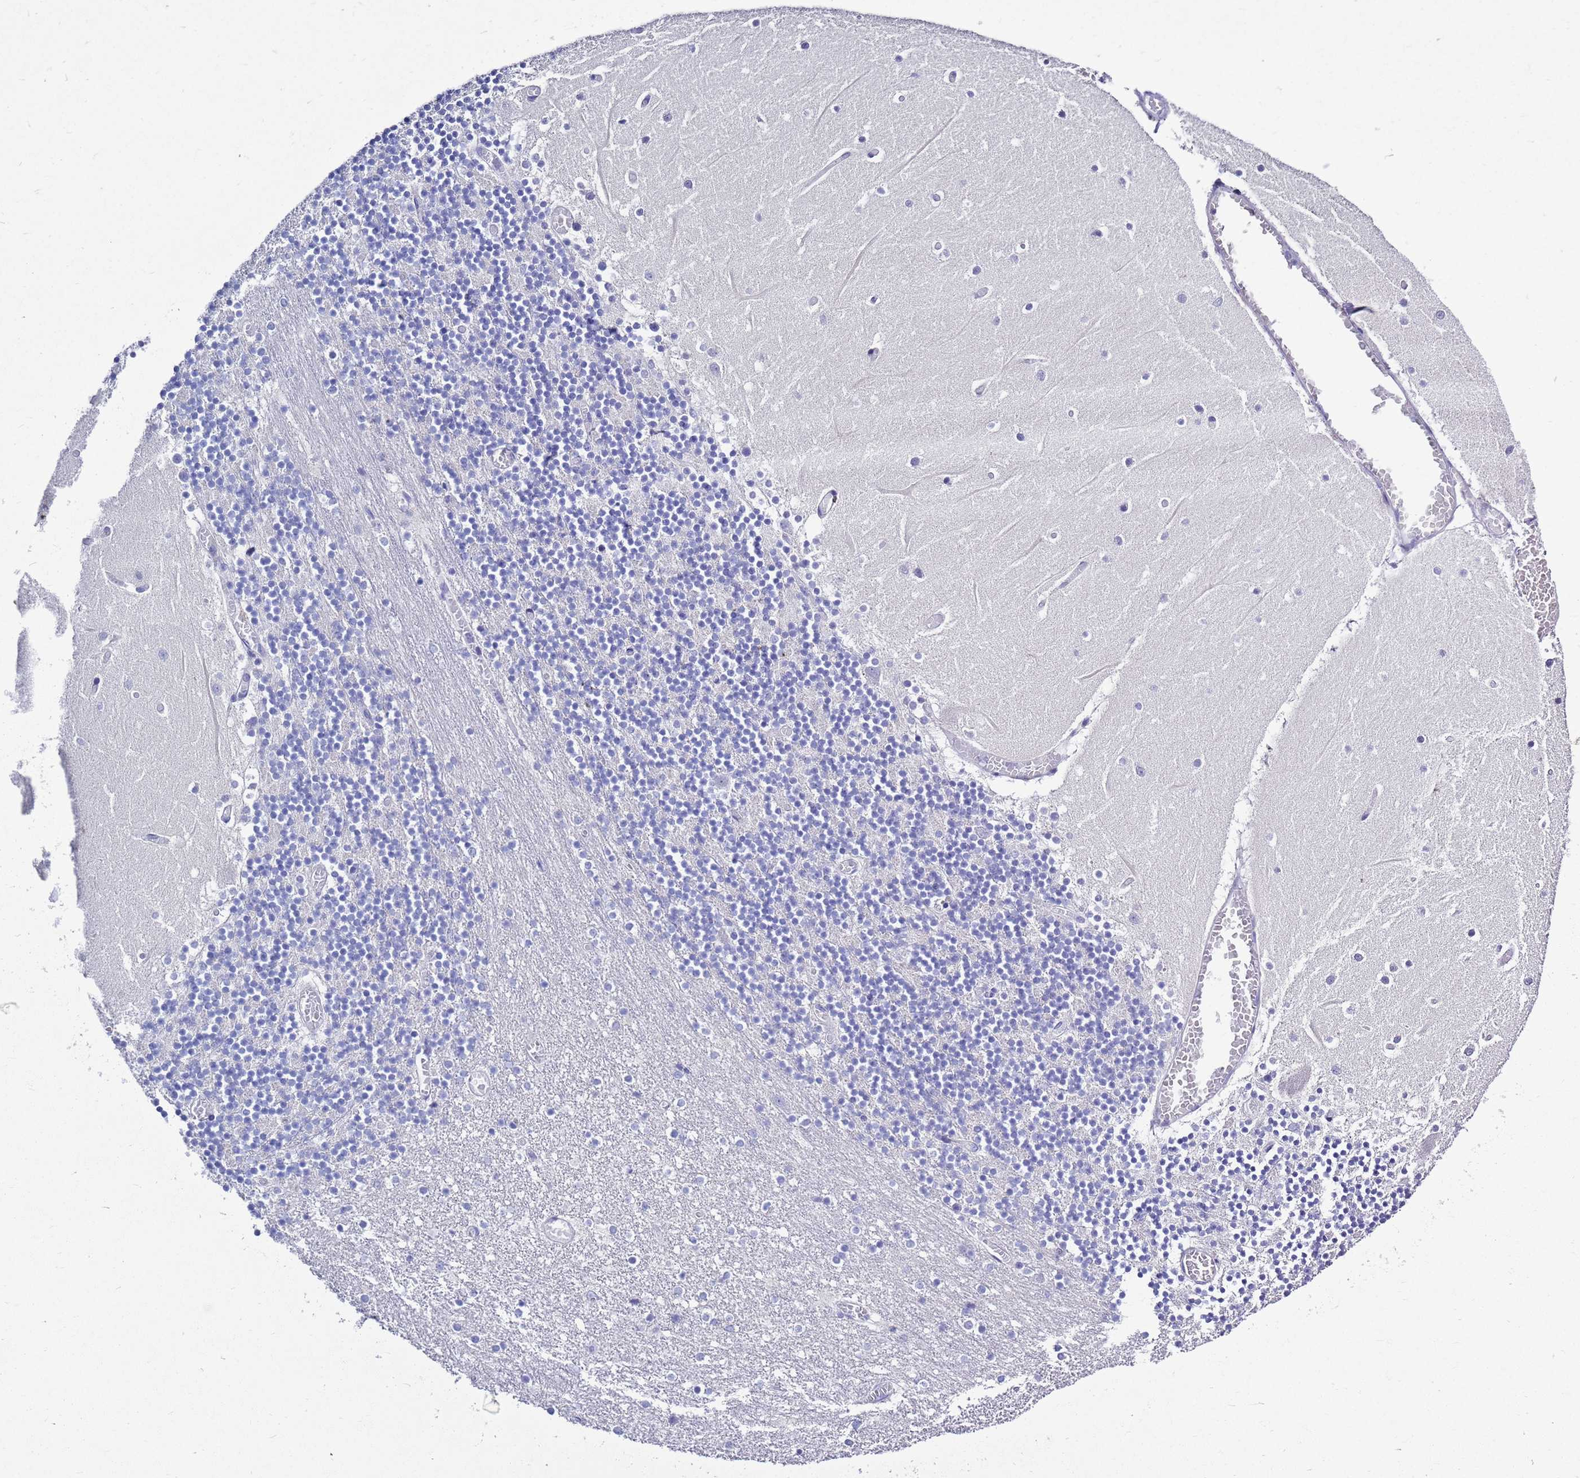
{"staining": {"intensity": "negative", "quantity": "none", "location": "none"}, "tissue": "cerebellum", "cell_type": "Cells in granular layer", "image_type": "normal", "snomed": [{"axis": "morphology", "description": "Normal tissue, NOS"}, {"axis": "topography", "description": "Cerebellum"}], "caption": "DAB immunohistochemical staining of unremarkable human cerebellum displays no significant expression in cells in granular layer. (DAB (3,3'-diaminobenzidine) immunohistochemistry (IHC), high magnification).", "gene": "MTMR2", "patient": {"sex": "female", "age": 28}}